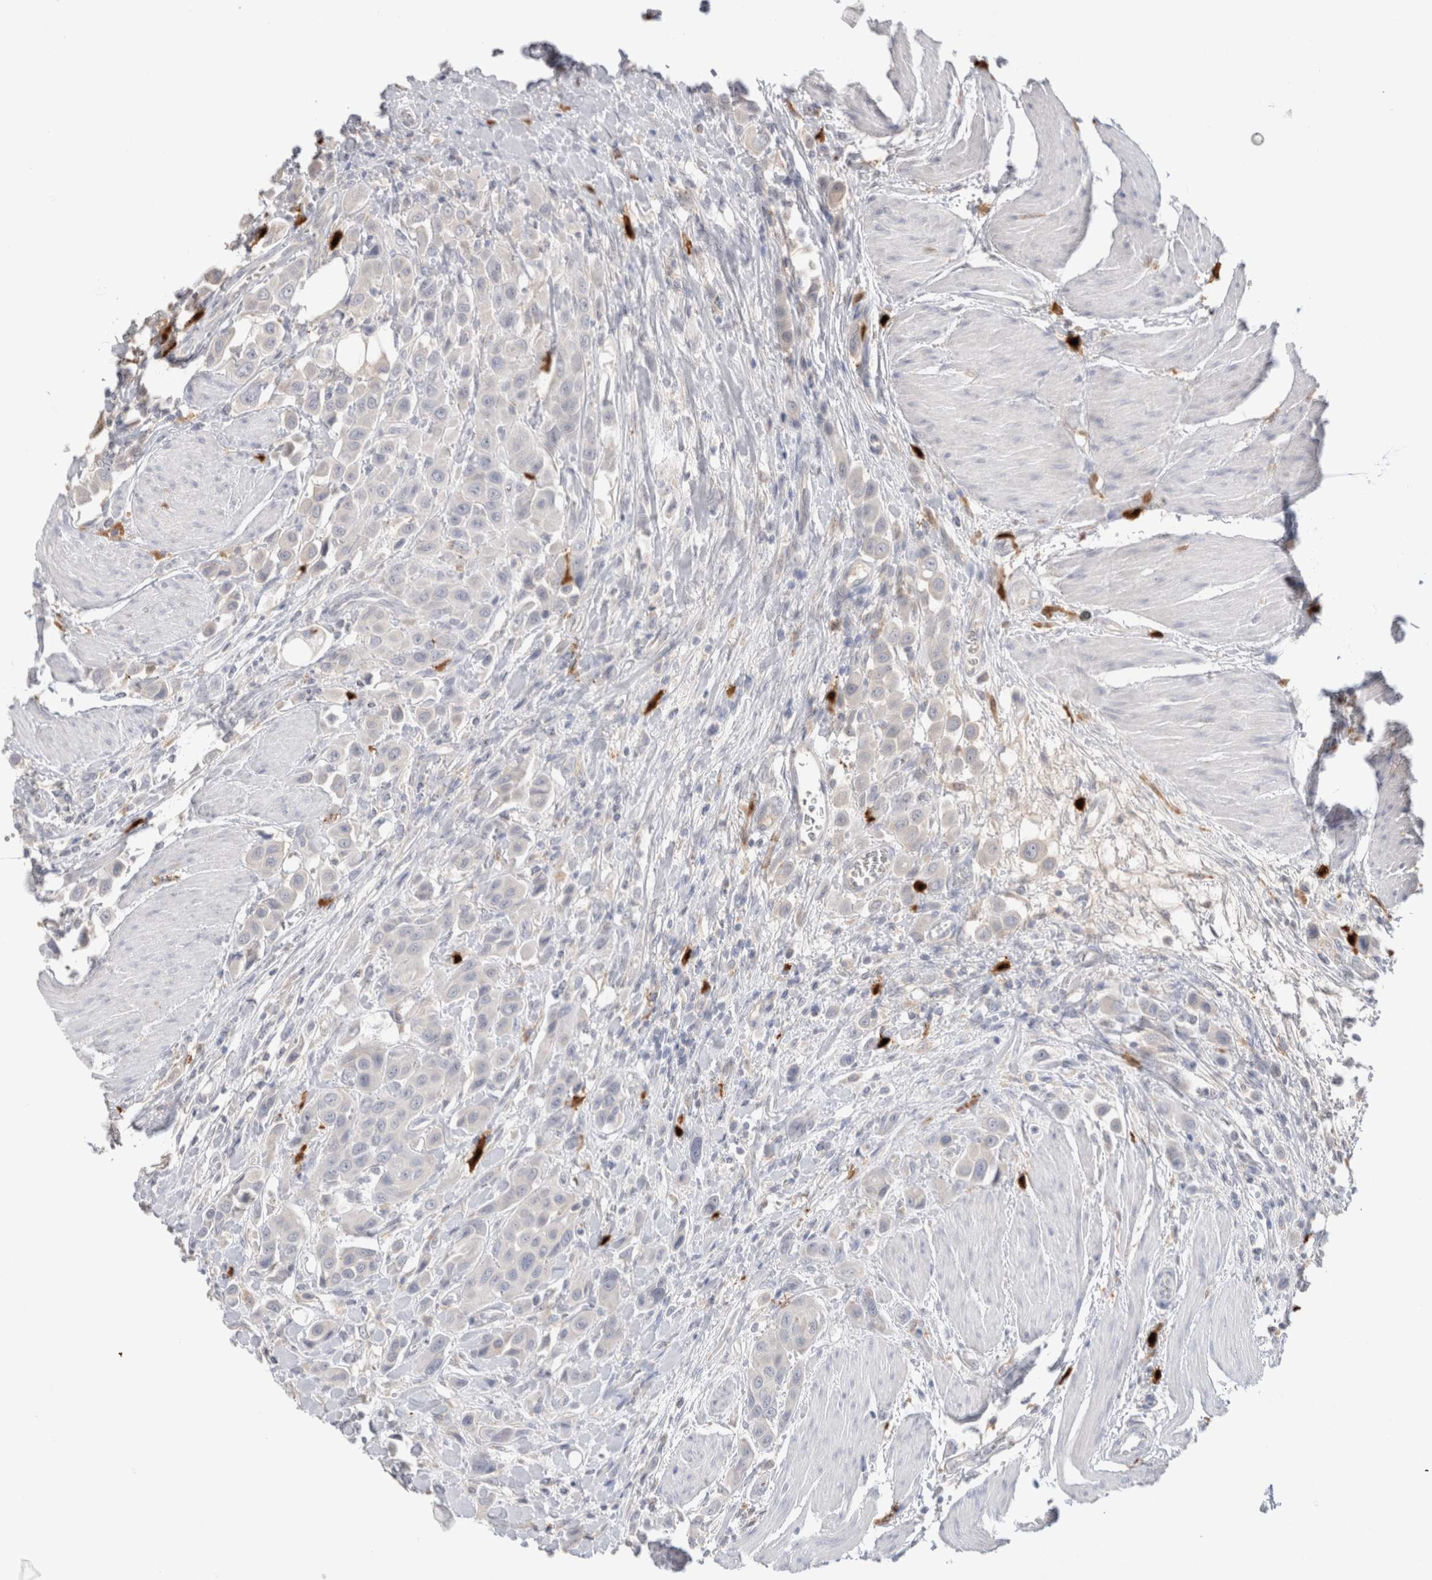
{"staining": {"intensity": "negative", "quantity": "none", "location": "none"}, "tissue": "urothelial cancer", "cell_type": "Tumor cells", "image_type": "cancer", "snomed": [{"axis": "morphology", "description": "Urothelial carcinoma, High grade"}, {"axis": "topography", "description": "Urinary bladder"}], "caption": "This is a micrograph of IHC staining of urothelial carcinoma (high-grade), which shows no staining in tumor cells.", "gene": "HPGDS", "patient": {"sex": "male", "age": 50}}